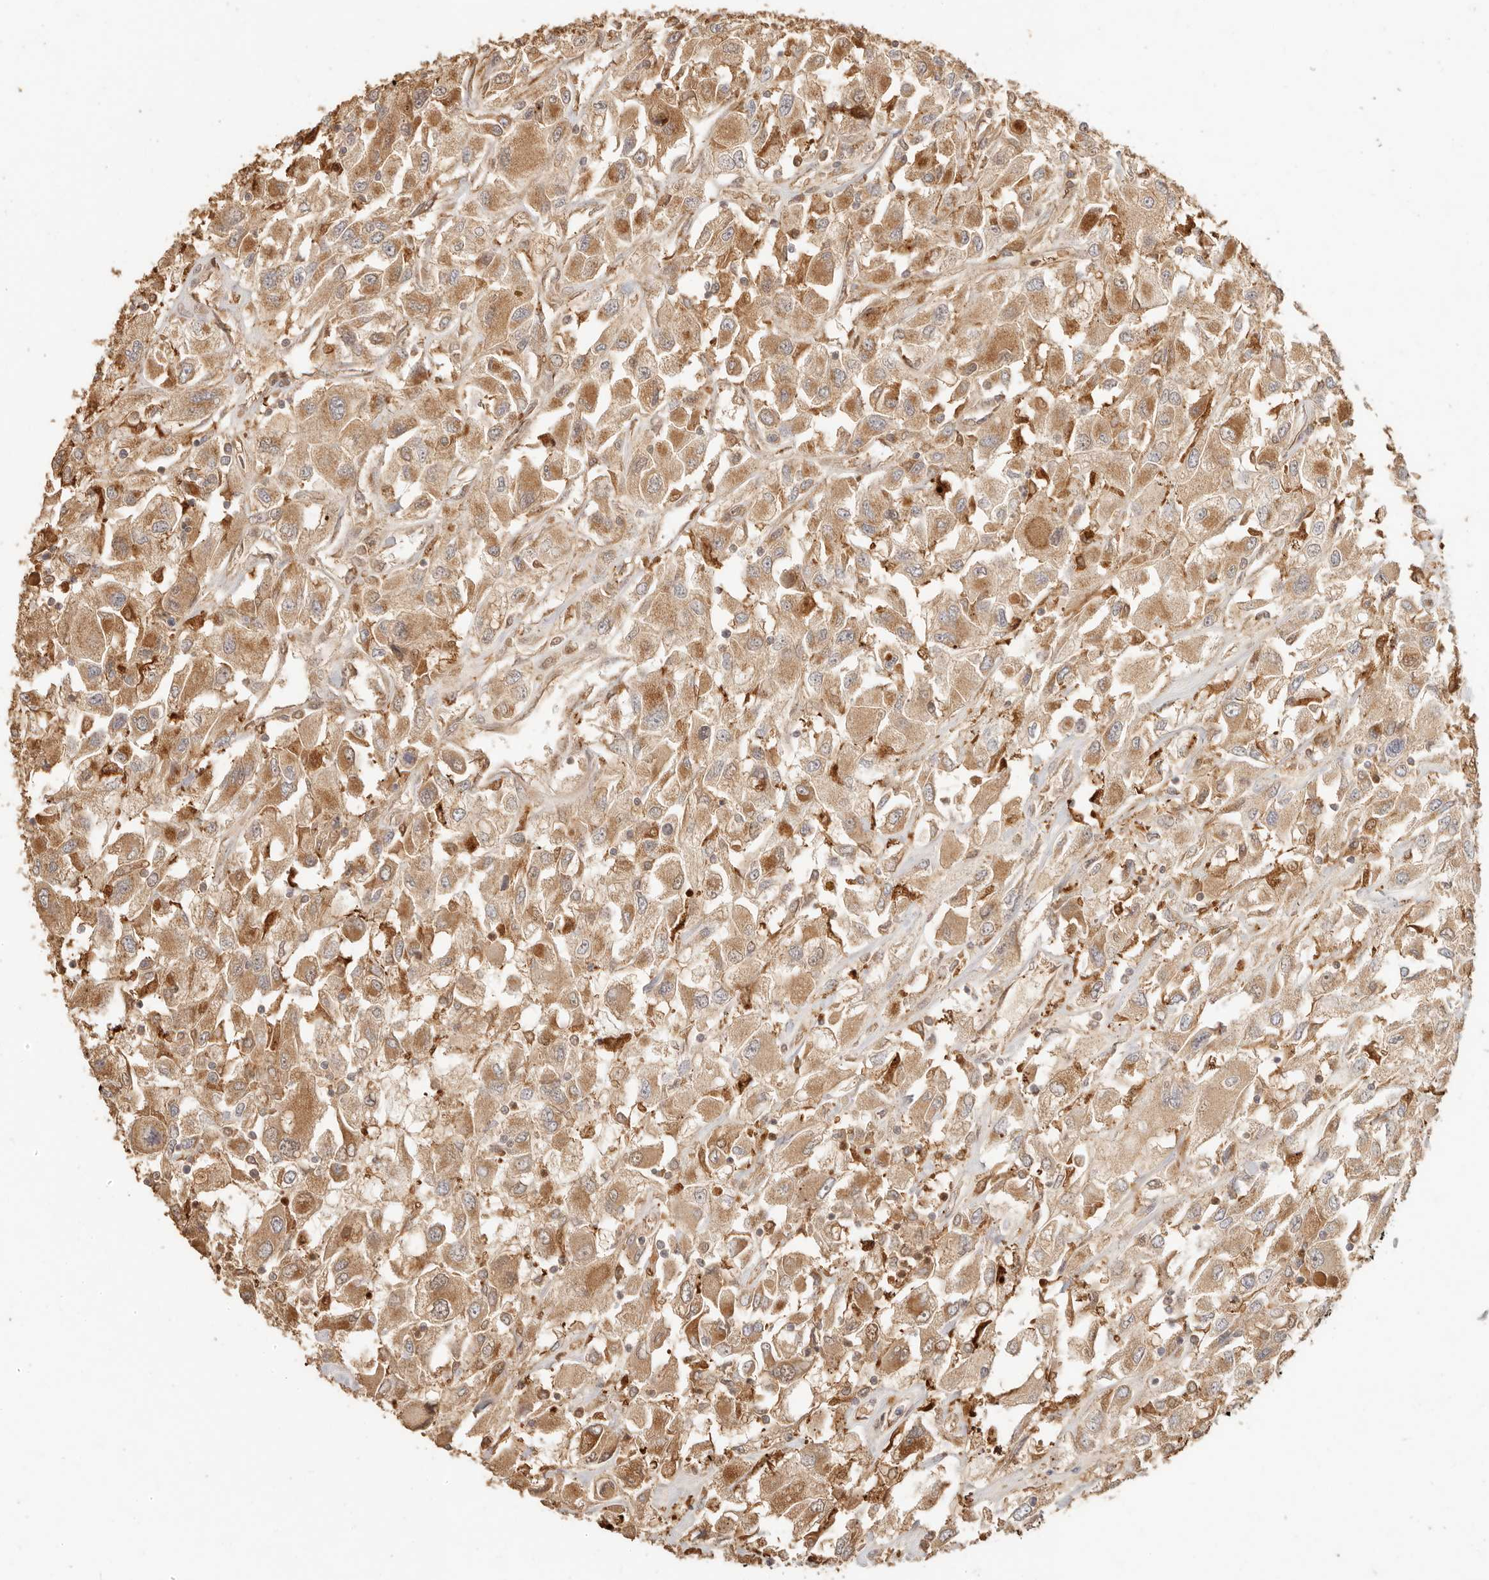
{"staining": {"intensity": "strong", "quantity": "<25%", "location": "cytoplasmic/membranous"}, "tissue": "renal cancer", "cell_type": "Tumor cells", "image_type": "cancer", "snomed": [{"axis": "morphology", "description": "Adenocarcinoma, NOS"}, {"axis": "topography", "description": "Kidney"}], "caption": "Immunohistochemical staining of human renal cancer displays medium levels of strong cytoplasmic/membranous staining in approximately <25% of tumor cells. (IHC, brightfield microscopy, high magnification).", "gene": "INTS11", "patient": {"sex": "female", "age": 52}}